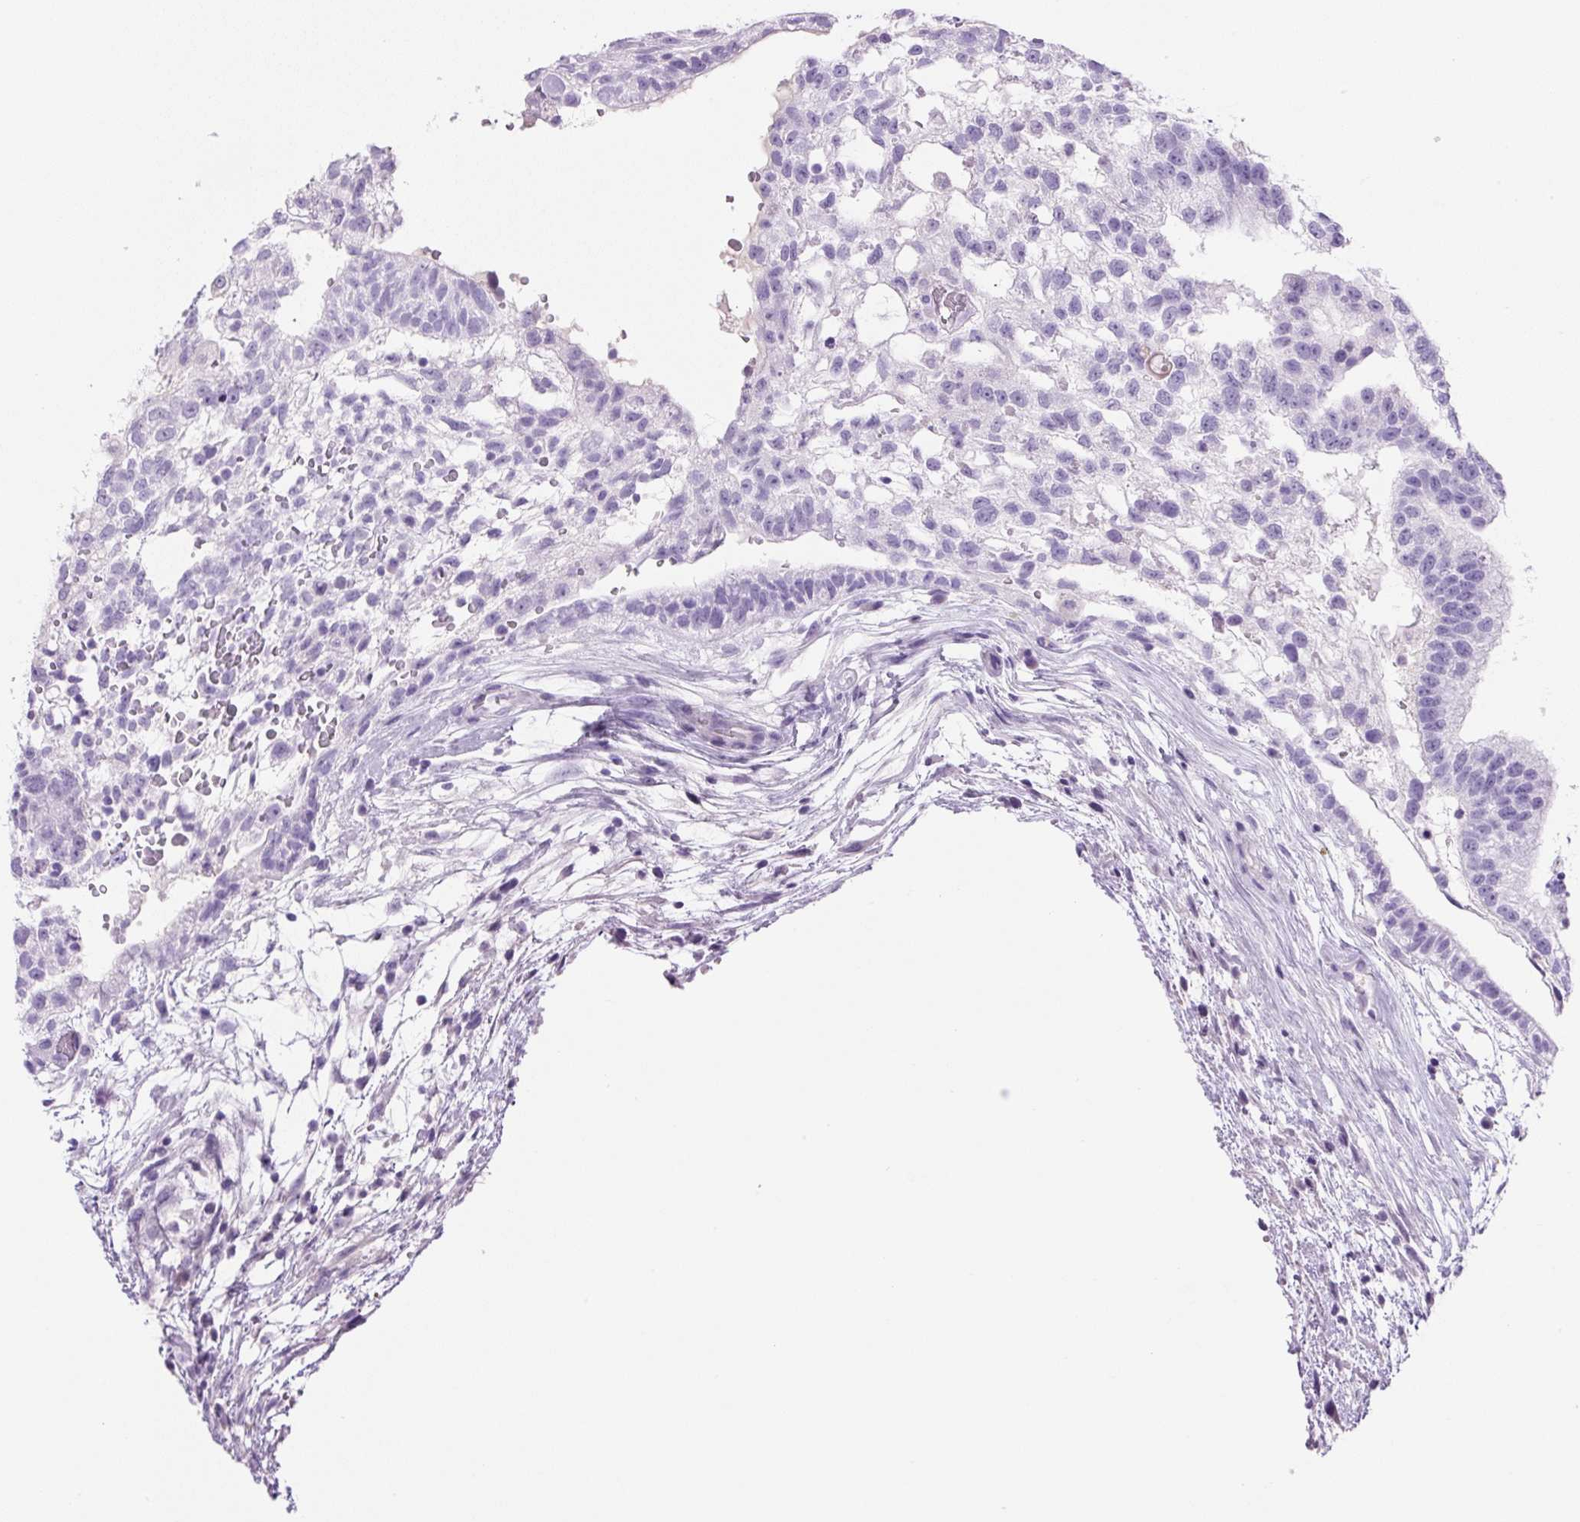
{"staining": {"intensity": "negative", "quantity": "none", "location": "none"}, "tissue": "testis cancer", "cell_type": "Tumor cells", "image_type": "cancer", "snomed": [{"axis": "morphology", "description": "Carcinoma, Embryonal, NOS"}, {"axis": "topography", "description": "Testis"}], "caption": "Testis embryonal carcinoma stained for a protein using immunohistochemistry shows no expression tumor cells.", "gene": "PRRT1", "patient": {"sex": "male", "age": 32}}